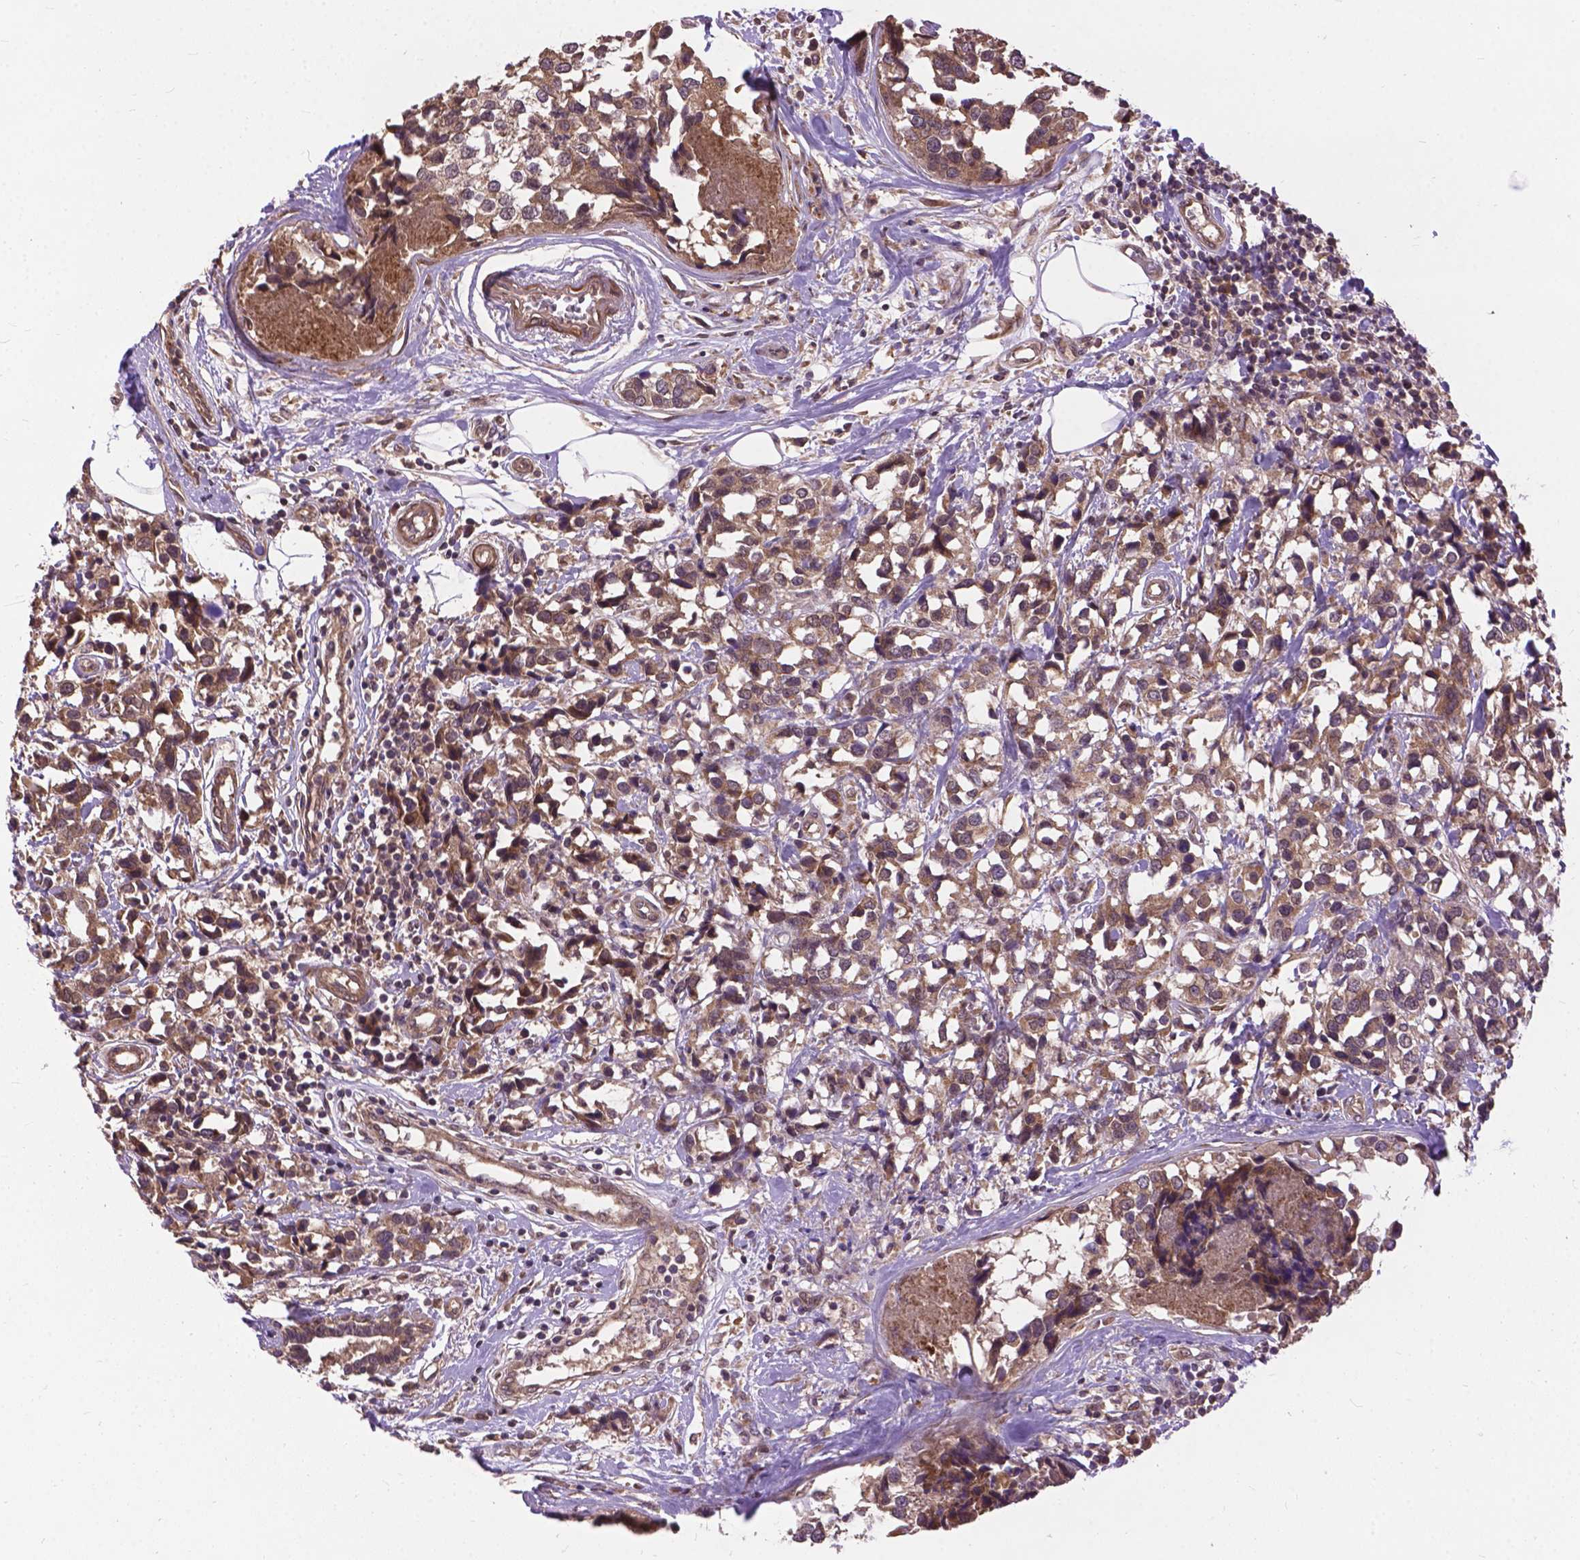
{"staining": {"intensity": "moderate", "quantity": ">75%", "location": "cytoplasmic/membranous"}, "tissue": "breast cancer", "cell_type": "Tumor cells", "image_type": "cancer", "snomed": [{"axis": "morphology", "description": "Lobular carcinoma"}, {"axis": "topography", "description": "Breast"}], "caption": "About >75% of tumor cells in breast cancer (lobular carcinoma) show moderate cytoplasmic/membranous protein staining as visualized by brown immunohistochemical staining.", "gene": "ZNF616", "patient": {"sex": "female", "age": 59}}